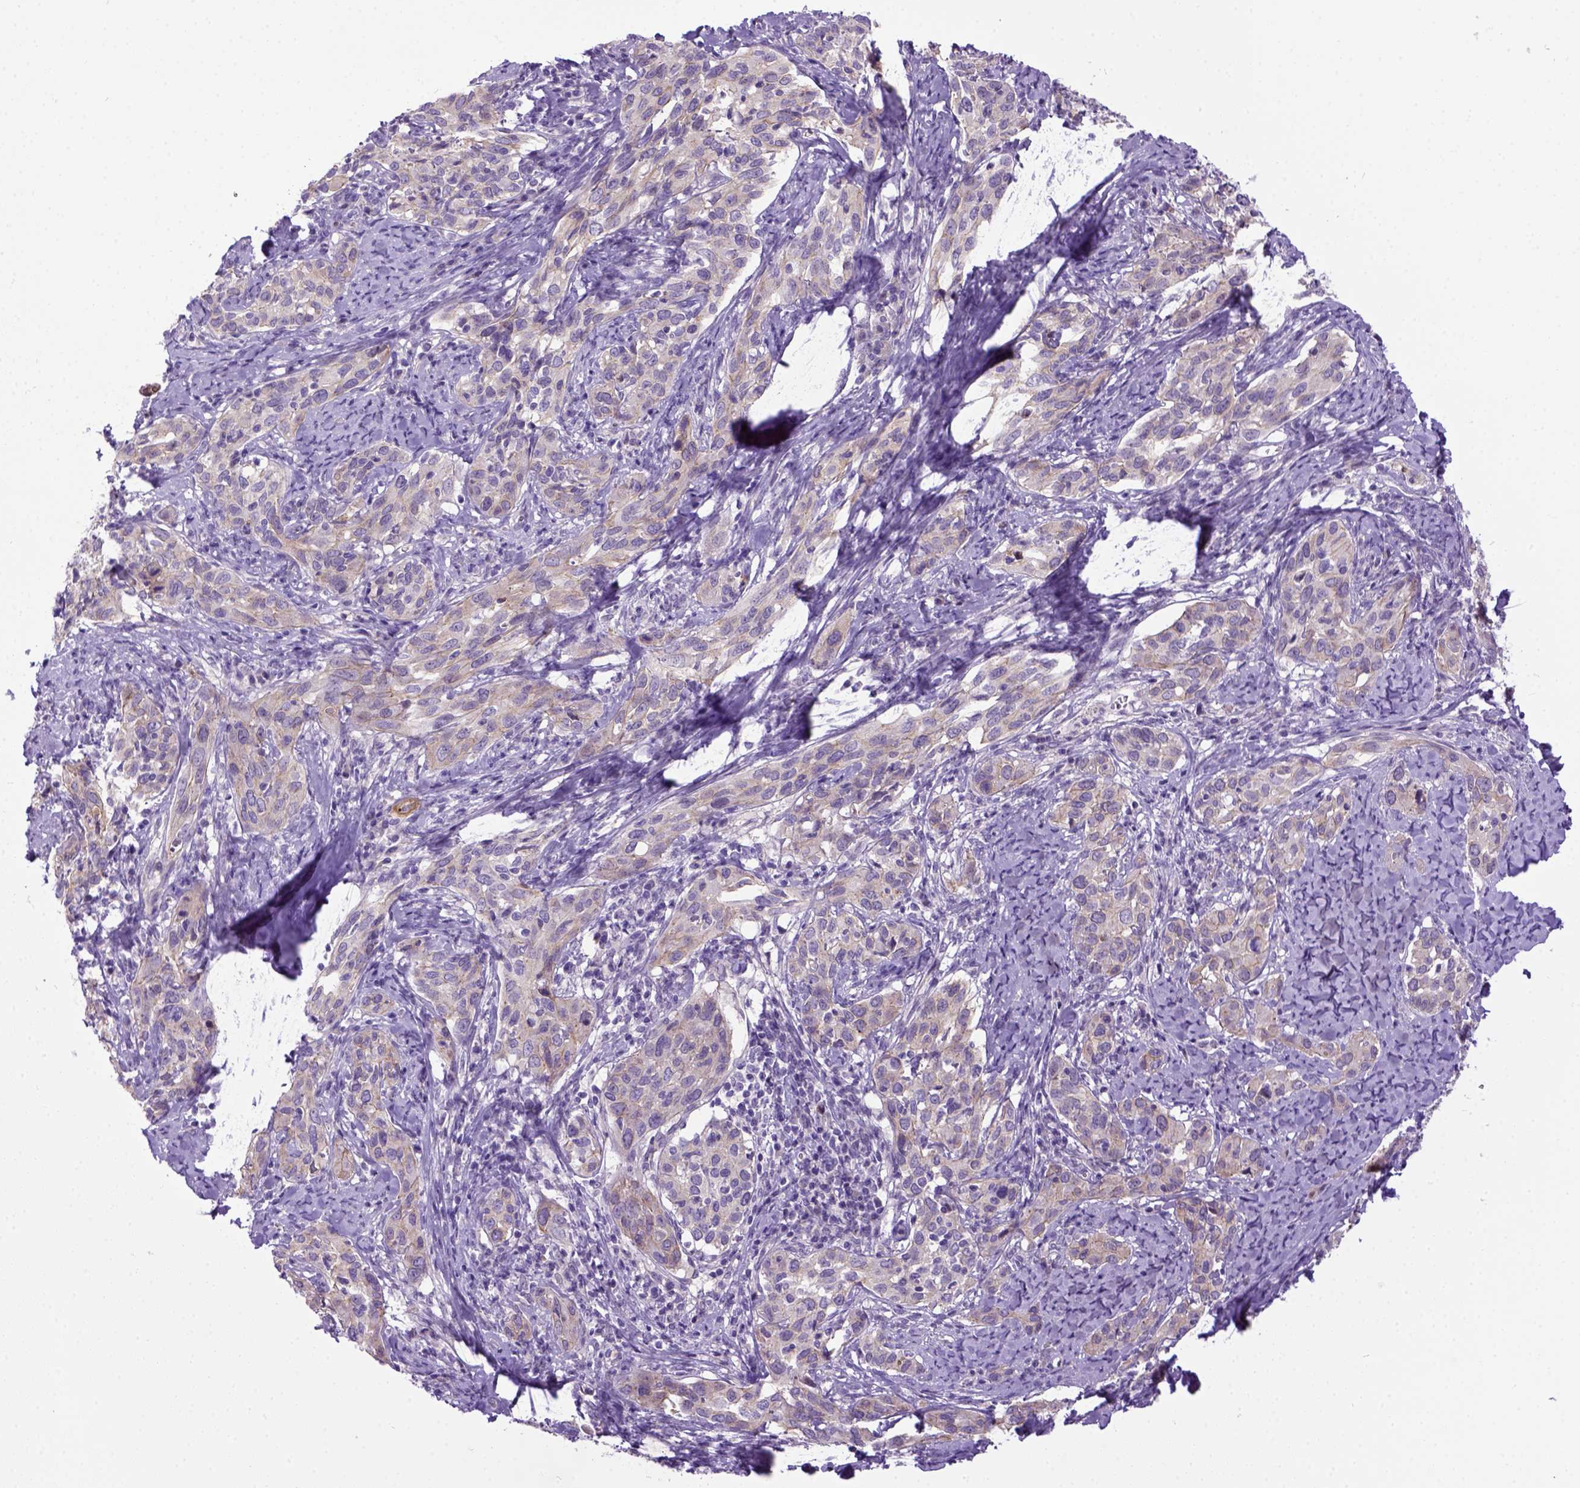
{"staining": {"intensity": "weak", "quantity": ">75%", "location": "cytoplasmic/membranous"}, "tissue": "cervical cancer", "cell_type": "Tumor cells", "image_type": "cancer", "snomed": [{"axis": "morphology", "description": "Squamous cell carcinoma, NOS"}, {"axis": "topography", "description": "Cervix"}], "caption": "Tumor cells display low levels of weak cytoplasmic/membranous expression in about >75% of cells in squamous cell carcinoma (cervical).", "gene": "NEK5", "patient": {"sex": "female", "age": 51}}